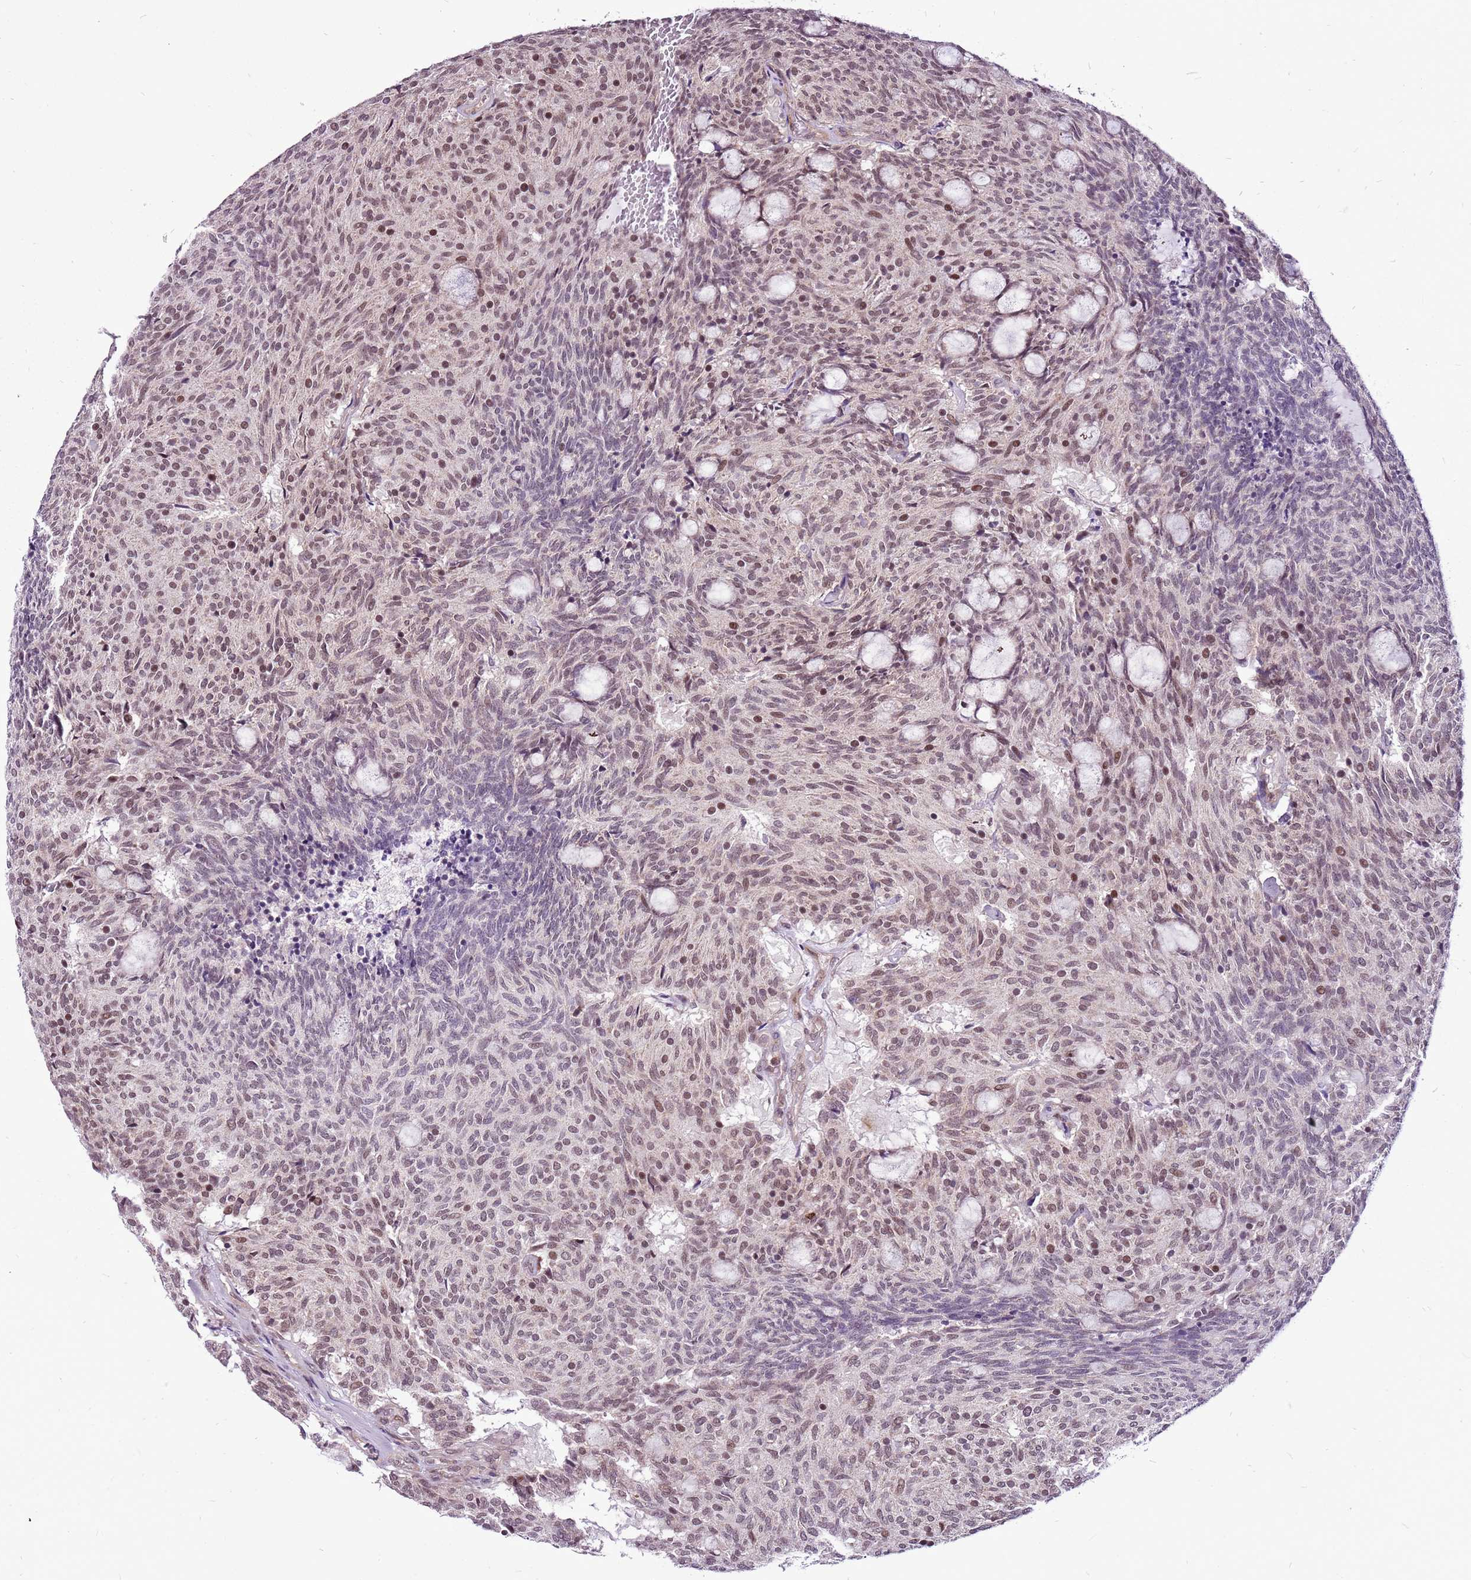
{"staining": {"intensity": "weak", "quantity": ">75%", "location": "nuclear"}, "tissue": "carcinoid", "cell_type": "Tumor cells", "image_type": "cancer", "snomed": [{"axis": "morphology", "description": "Carcinoid, malignant, NOS"}, {"axis": "topography", "description": "Pancreas"}], "caption": "IHC (DAB) staining of human carcinoid reveals weak nuclear protein expression in approximately >75% of tumor cells.", "gene": "CCDC166", "patient": {"sex": "female", "age": 54}}